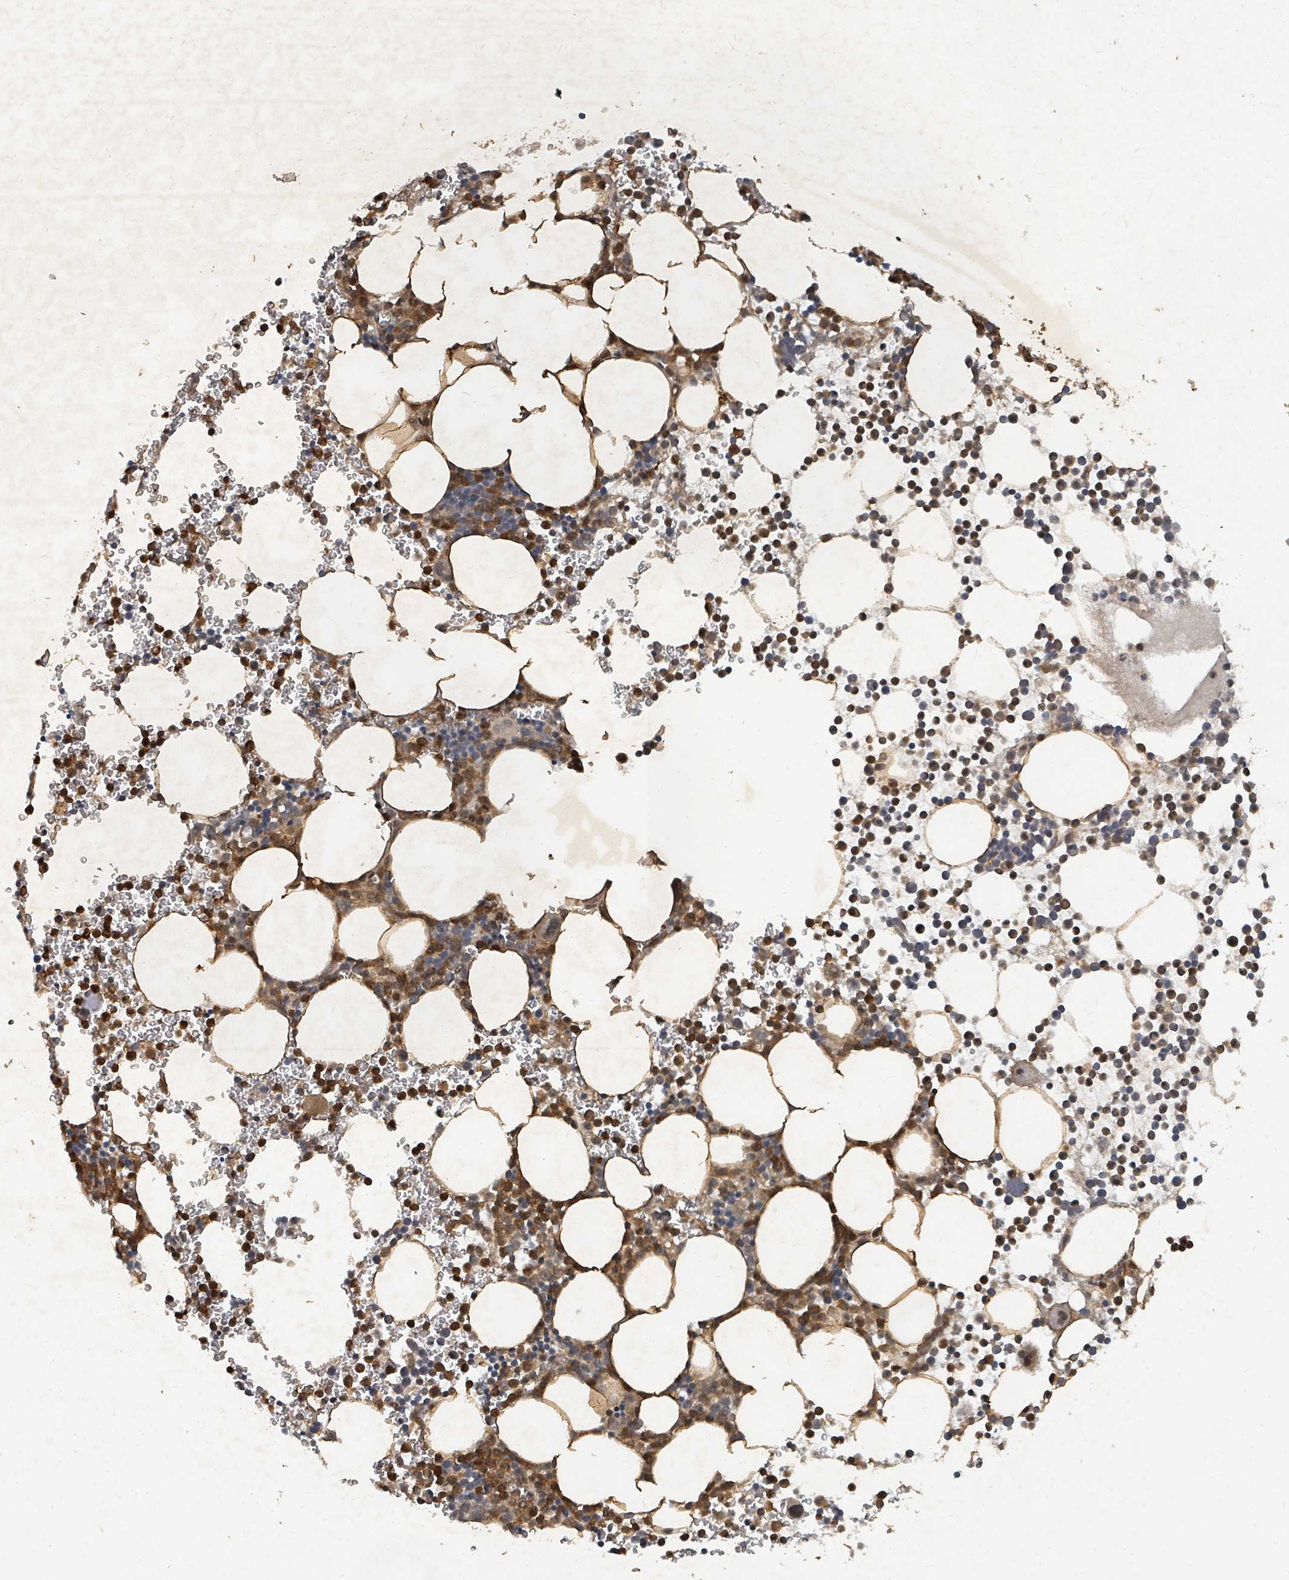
{"staining": {"intensity": "strong", "quantity": "25%-75%", "location": "cytoplasmic/membranous,nuclear"}, "tissue": "bone marrow", "cell_type": "Hematopoietic cells", "image_type": "normal", "snomed": [{"axis": "morphology", "description": "Normal tissue, NOS"}, {"axis": "topography", "description": "Bone marrow"}], "caption": "A high-resolution image shows immunohistochemistry (IHC) staining of unremarkable bone marrow, which displays strong cytoplasmic/membranous,nuclear staining in approximately 25%-75% of hematopoietic cells.", "gene": "KDM4E", "patient": {"sex": "female", "age": 78}}